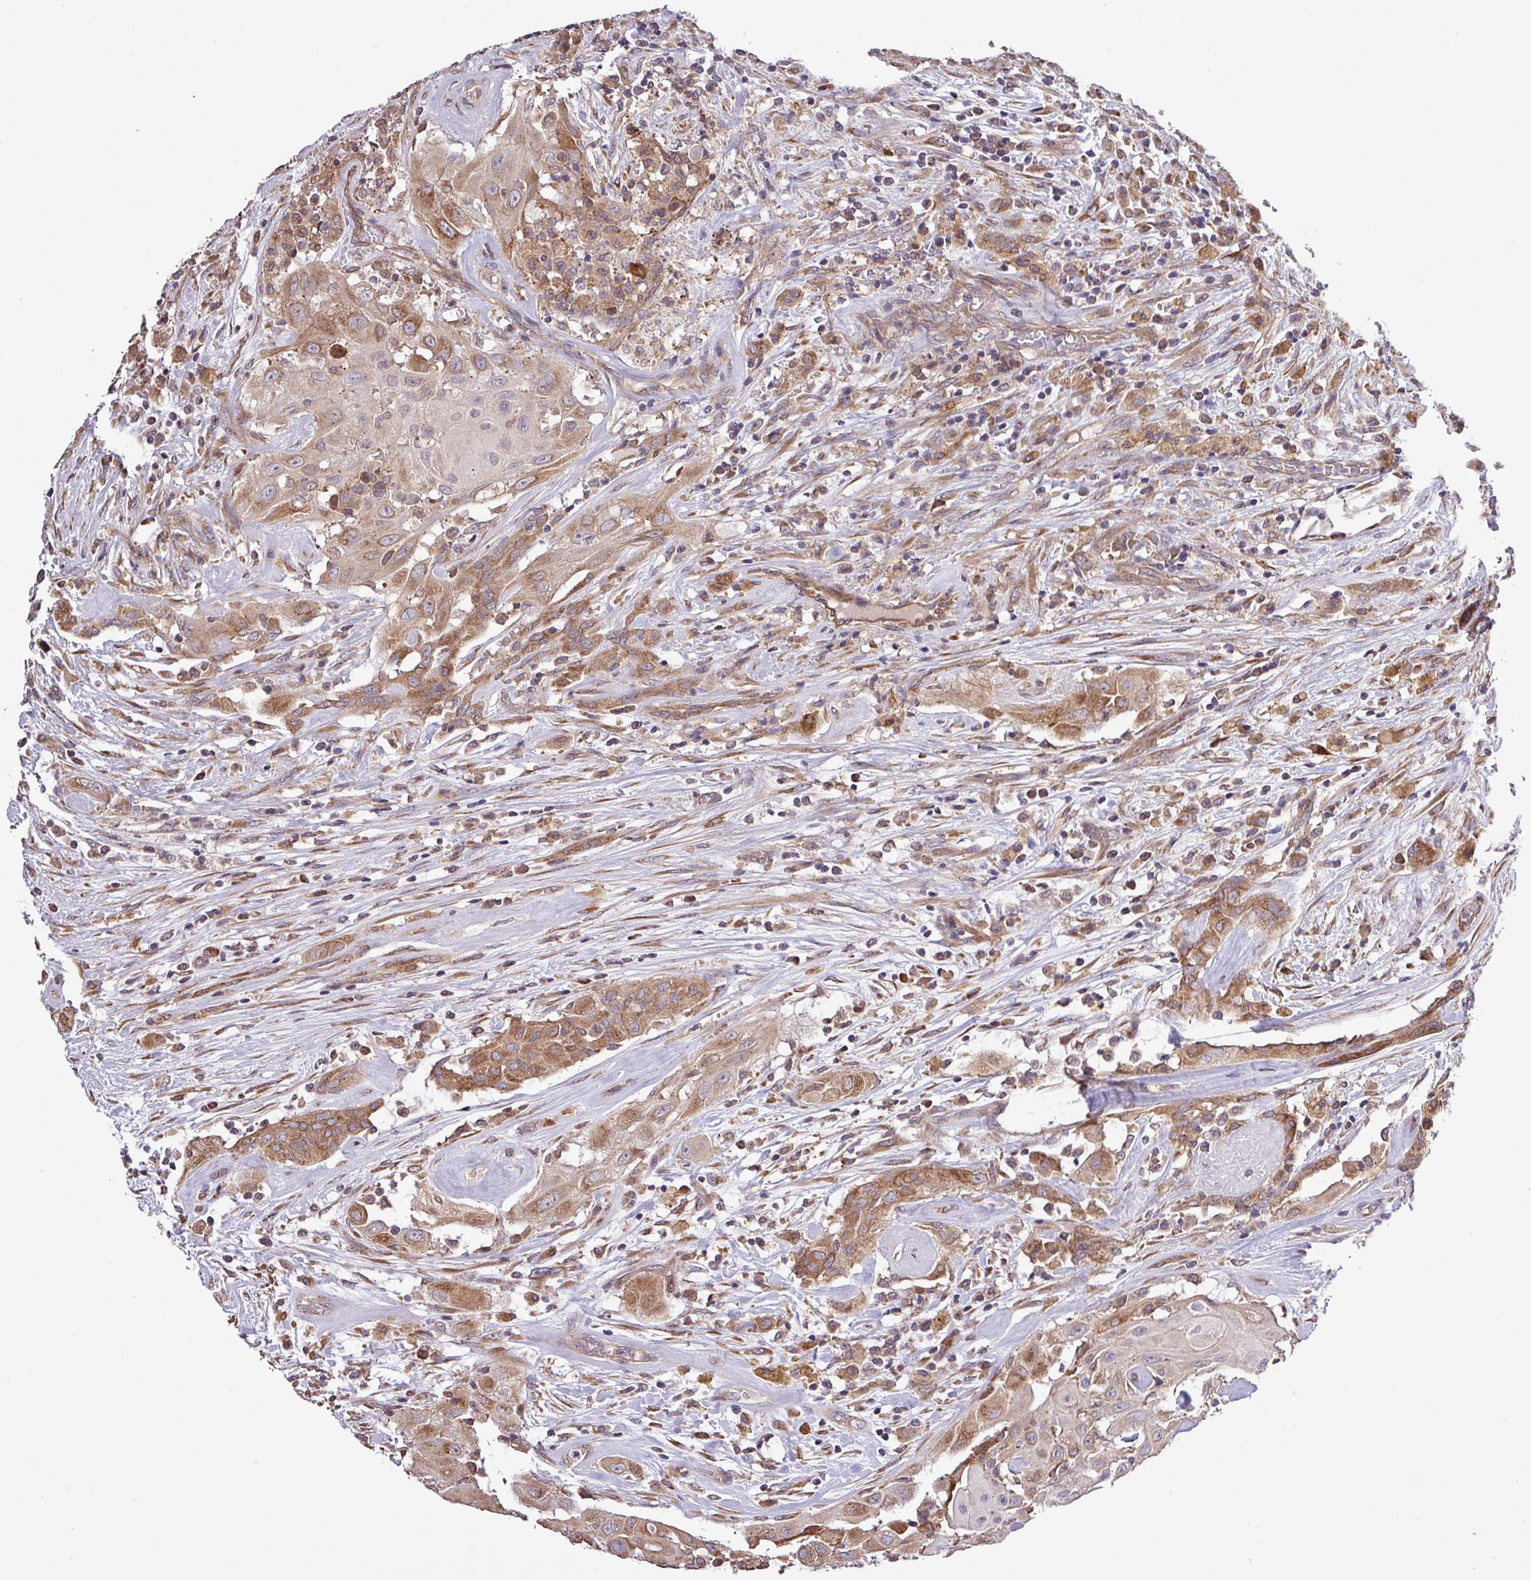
{"staining": {"intensity": "moderate", "quantity": ">75%", "location": "cytoplasmic/membranous"}, "tissue": "thyroid cancer", "cell_type": "Tumor cells", "image_type": "cancer", "snomed": [{"axis": "morphology", "description": "Papillary adenocarcinoma, NOS"}, {"axis": "topography", "description": "Thyroid gland"}], "caption": "Brown immunohistochemical staining in human papillary adenocarcinoma (thyroid) displays moderate cytoplasmic/membranous staining in approximately >75% of tumor cells.", "gene": "MEGF6", "patient": {"sex": "female", "age": 59}}